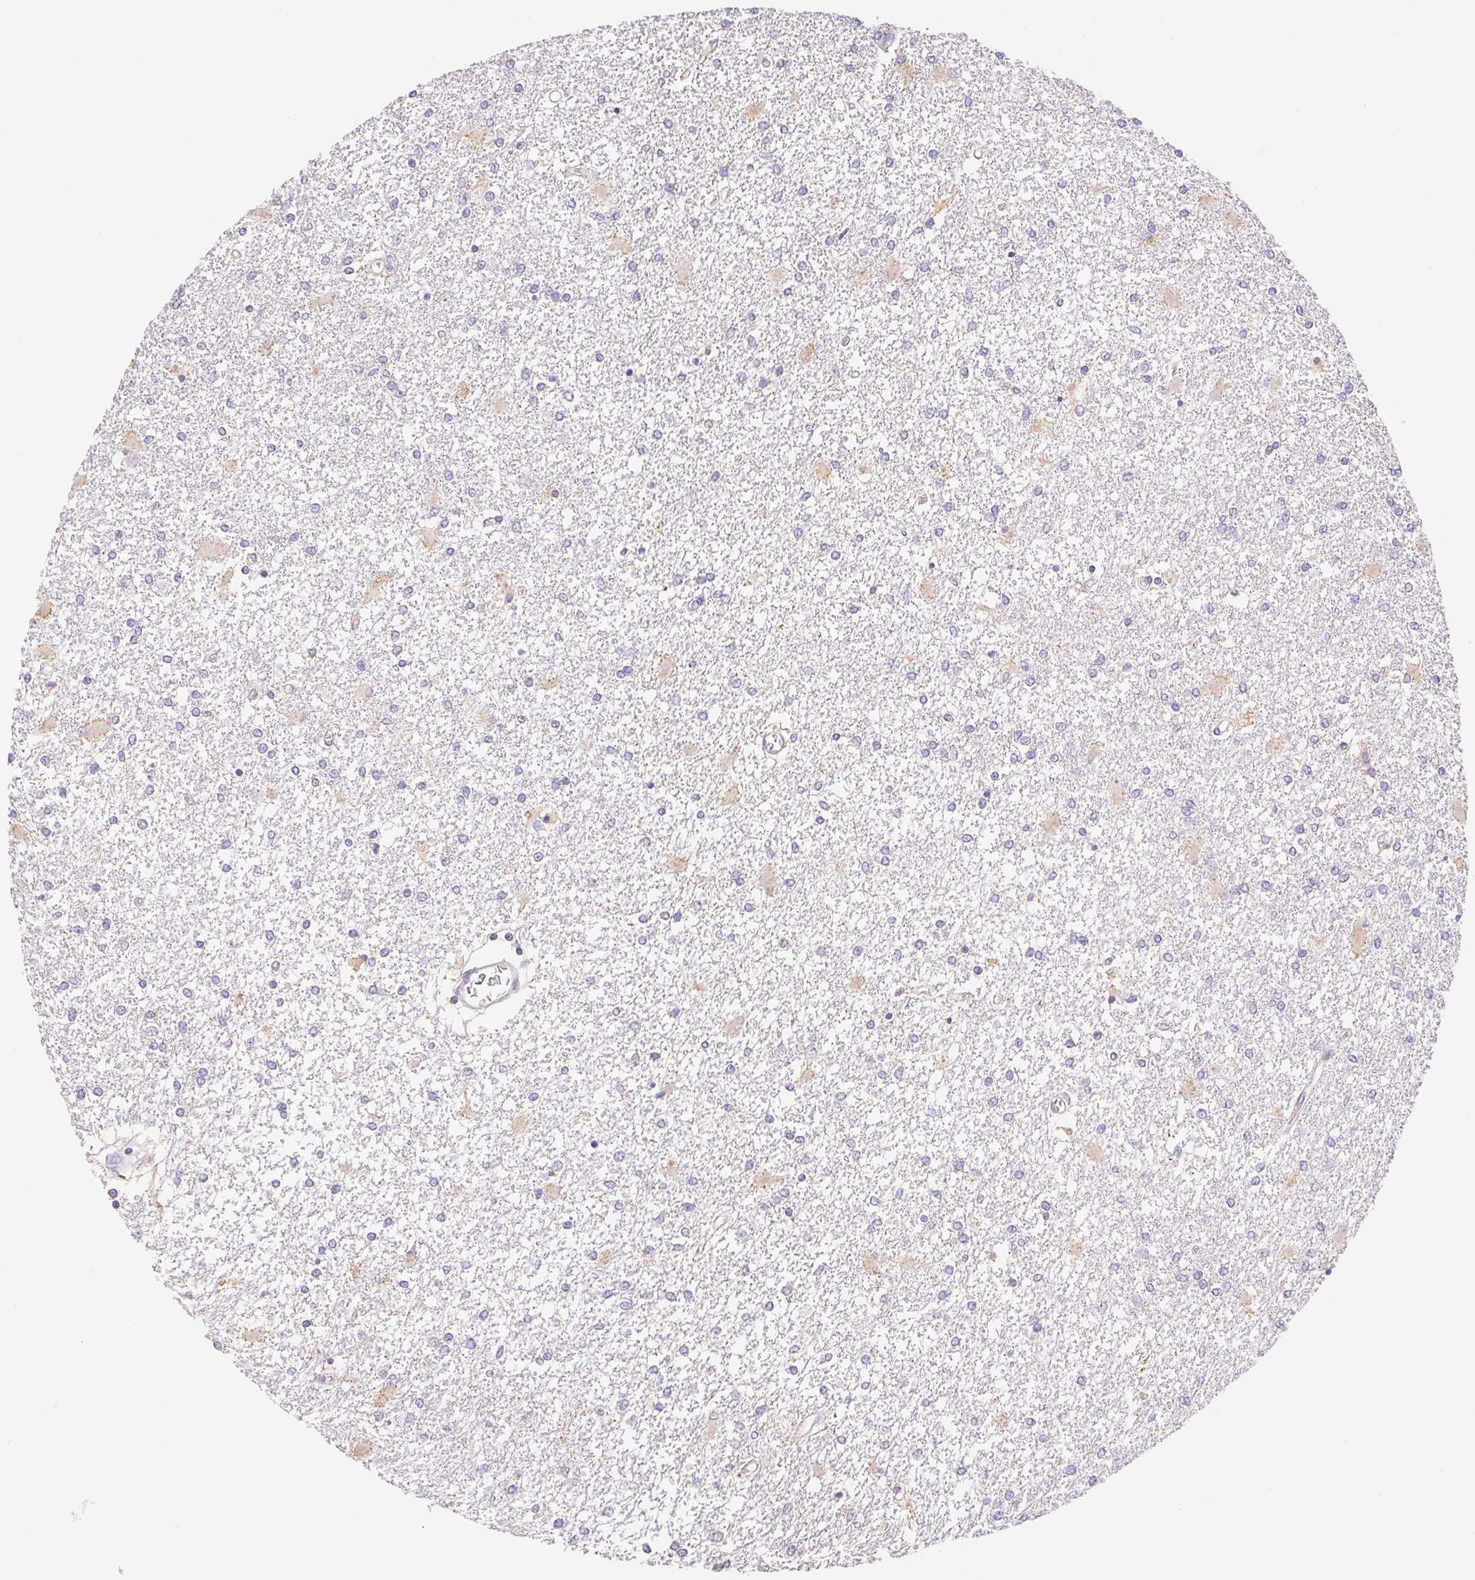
{"staining": {"intensity": "weak", "quantity": "<25%", "location": "cytoplasmic/membranous"}, "tissue": "glioma", "cell_type": "Tumor cells", "image_type": "cancer", "snomed": [{"axis": "morphology", "description": "Glioma, malignant, High grade"}, {"axis": "topography", "description": "Cerebral cortex"}], "caption": "Tumor cells show no significant protein positivity in glioma.", "gene": "FKBP6", "patient": {"sex": "male", "age": 79}}